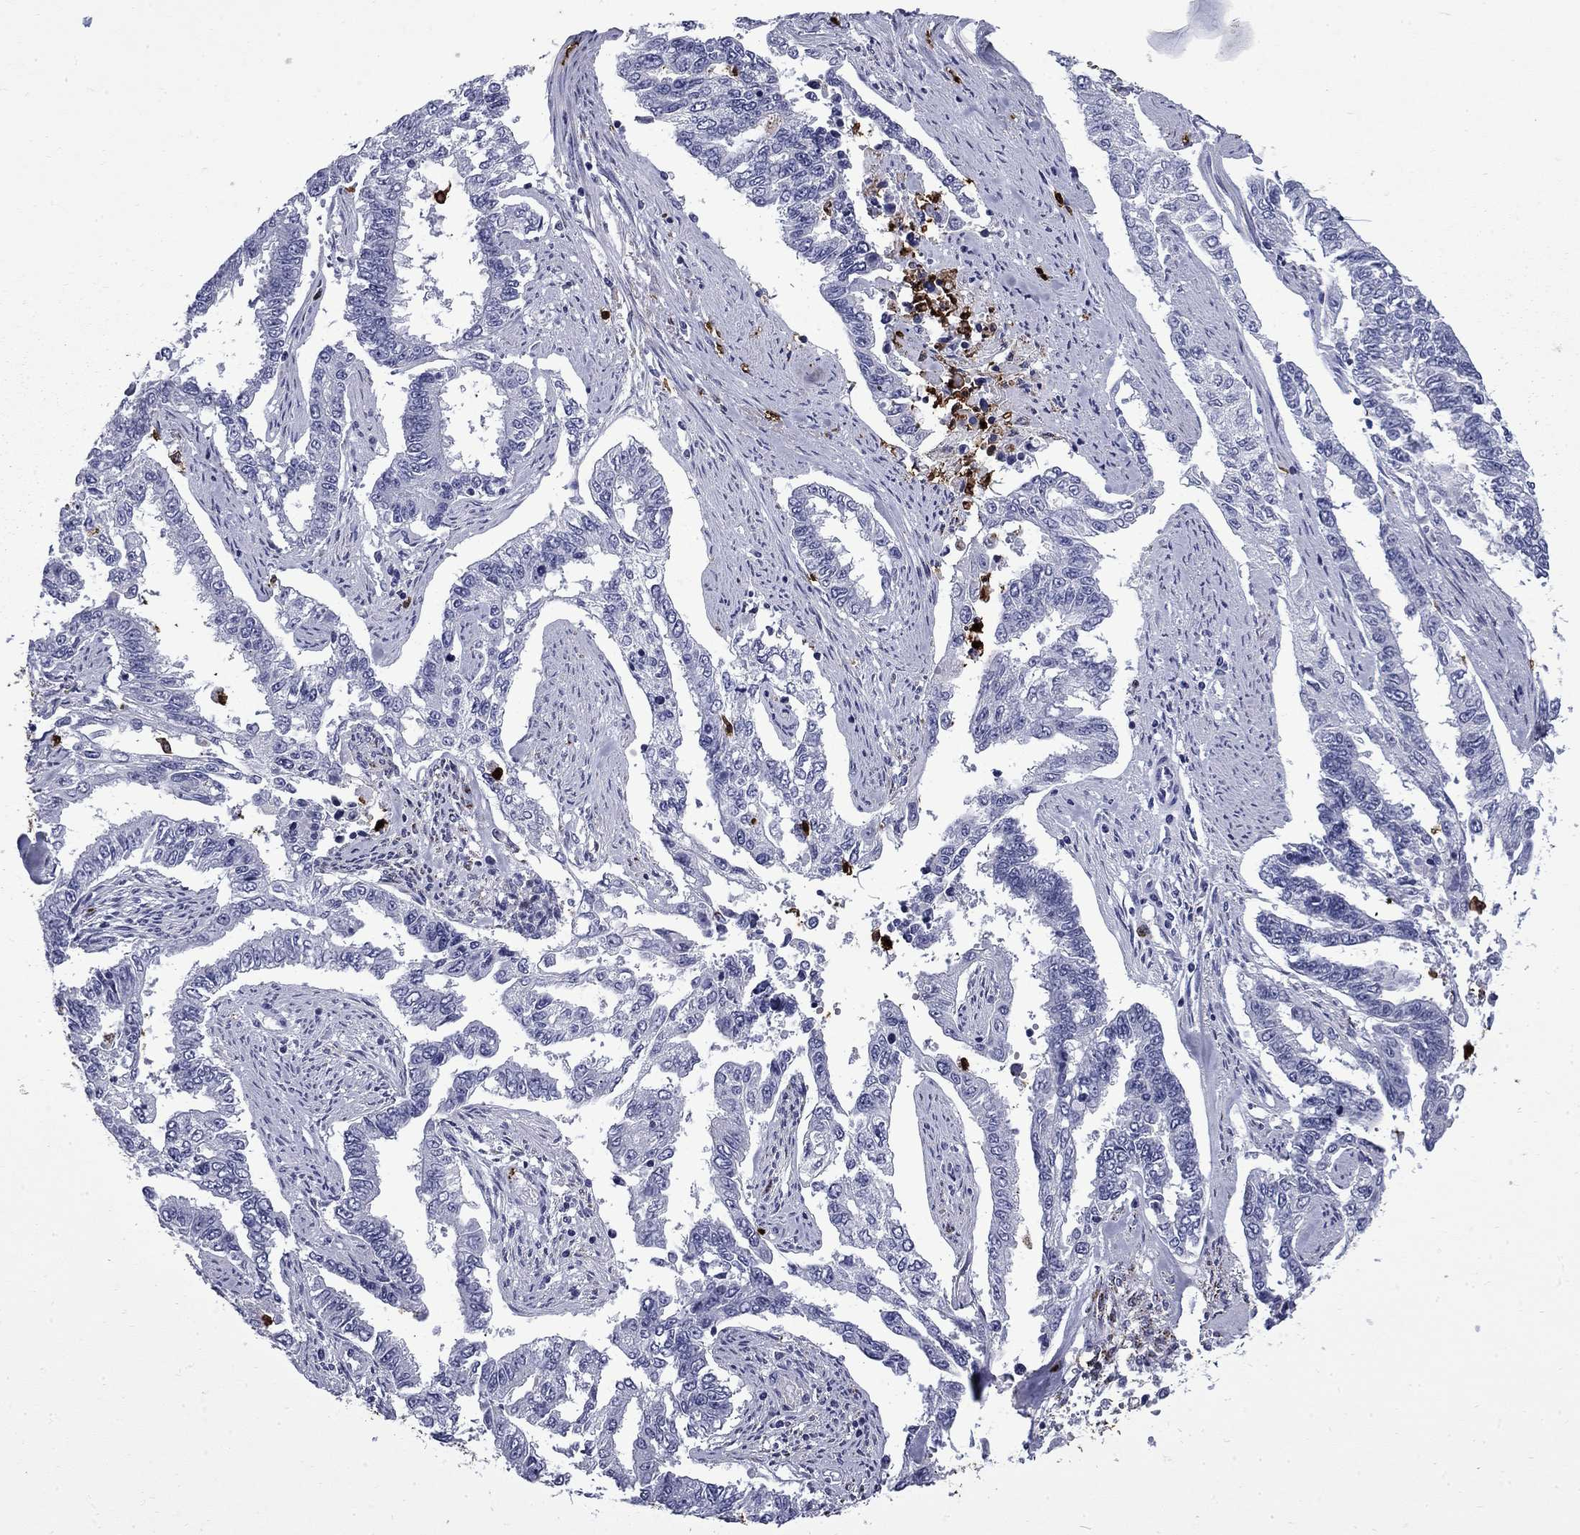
{"staining": {"intensity": "negative", "quantity": "none", "location": "none"}, "tissue": "endometrial cancer", "cell_type": "Tumor cells", "image_type": "cancer", "snomed": [{"axis": "morphology", "description": "Adenocarcinoma, NOS"}, {"axis": "topography", "description": "Uterus"}], "caption": "Immunohistochemistry (IHC) histopathology image of neoplastic tissue: adenocarcinoma (endometrial) stained with DAB (3,3'-diaminobenzidine) demonstrates no significant protein positivity in tumor cells. (DAB immunohistochemistry (IHC), high magnification).", "gene": "TRIM29", "patient": {"sex": "female", "age": 59}}